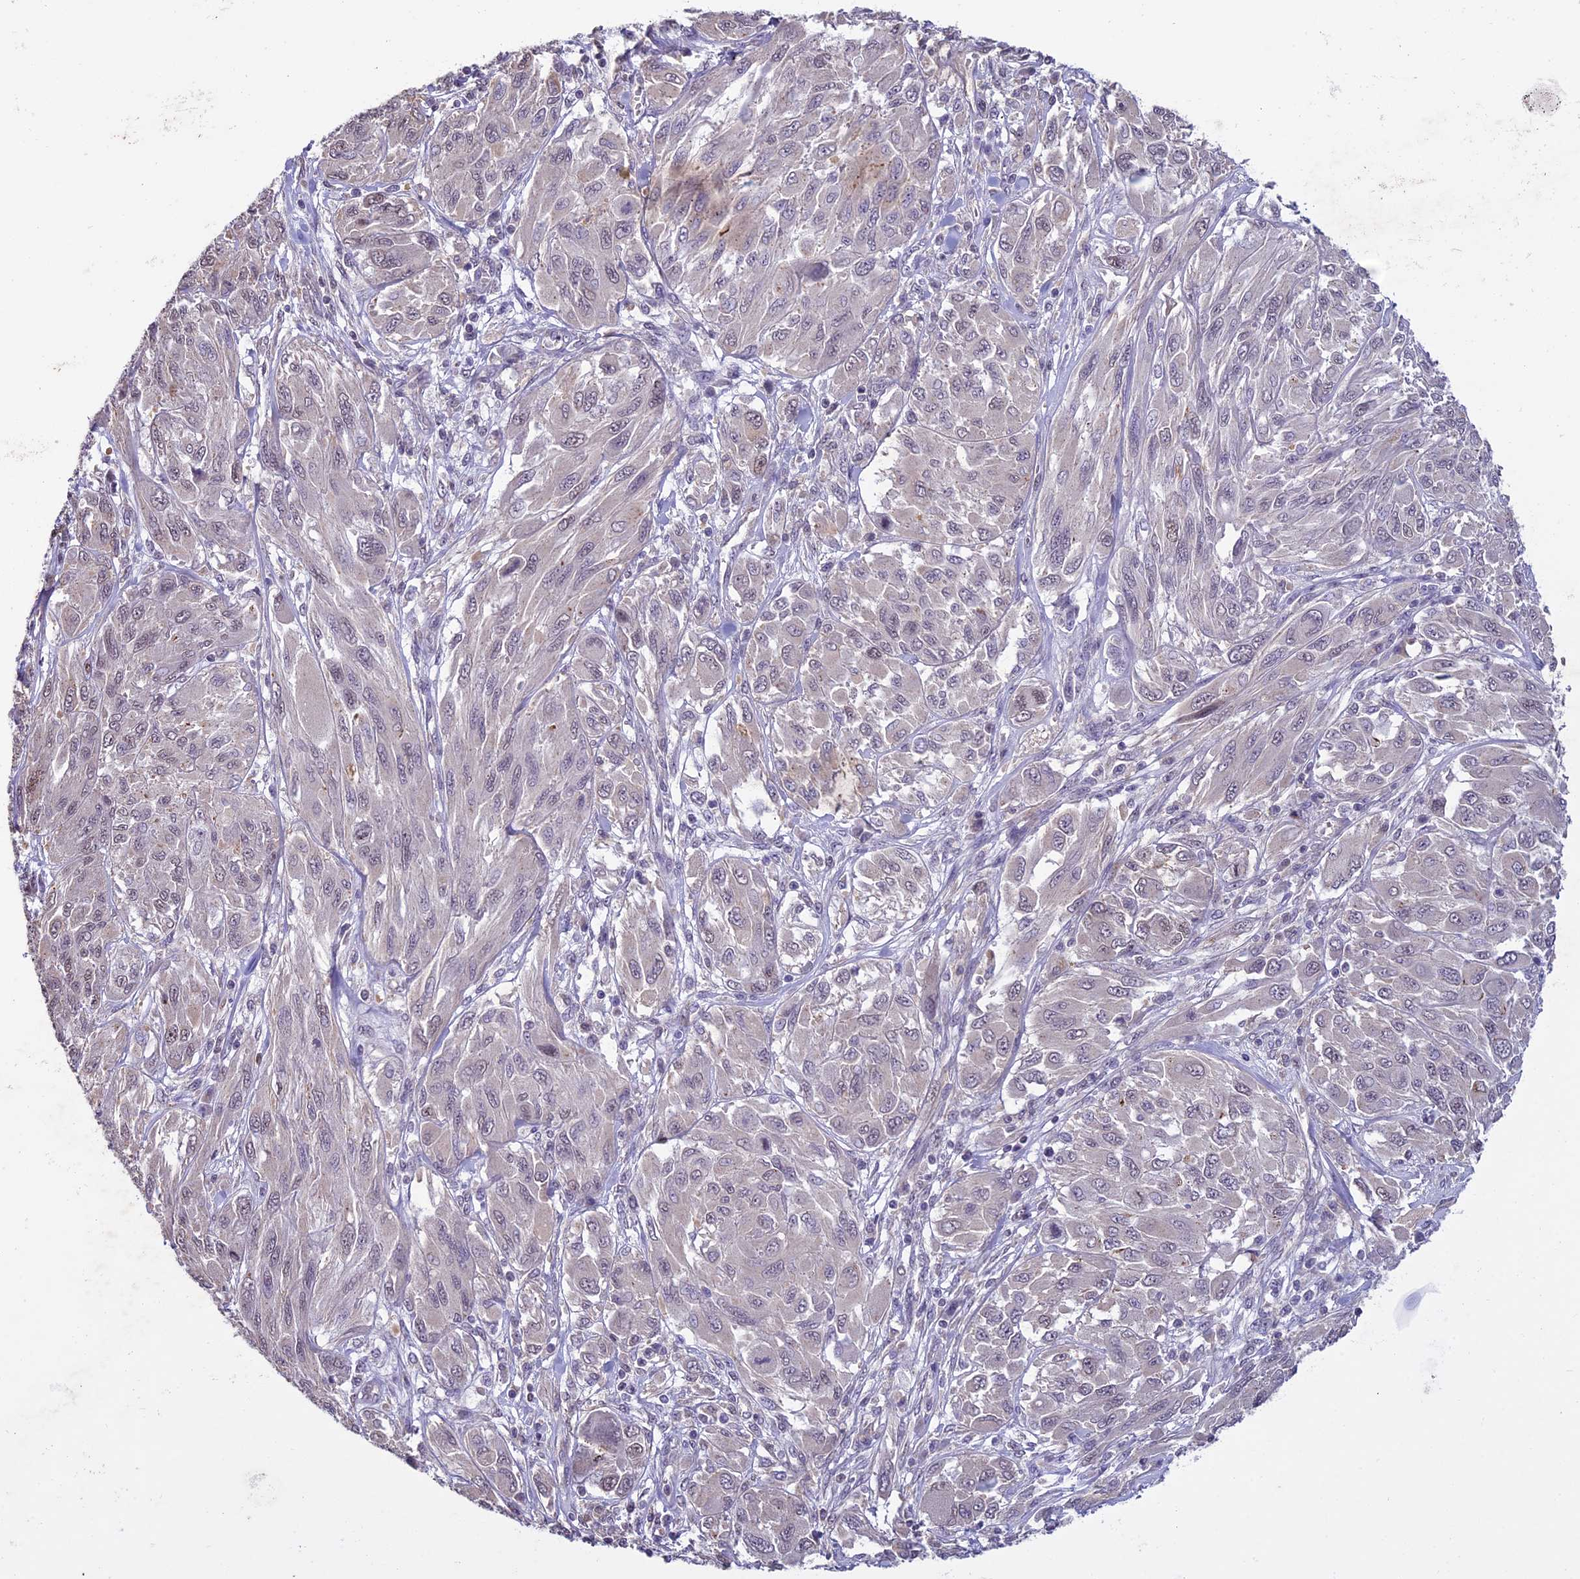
{"staining": {"intensity": "negative", "quantity": "none", "location": "none"}, "tissue": "melanoma", "cell_type": "Tumor cells", "image_type": "cancer", "snomed": [{"axis": "morphology", "description": "Malignant melanoma, NOS"}, {"axis": "topography", "description": "Skin"}], "caption": "Micrograph shows no protein staining in tumor cells of malignant melanoma tissue.", "gene": "C3orf70", "patient": {"sex": "female", "age": 91}}